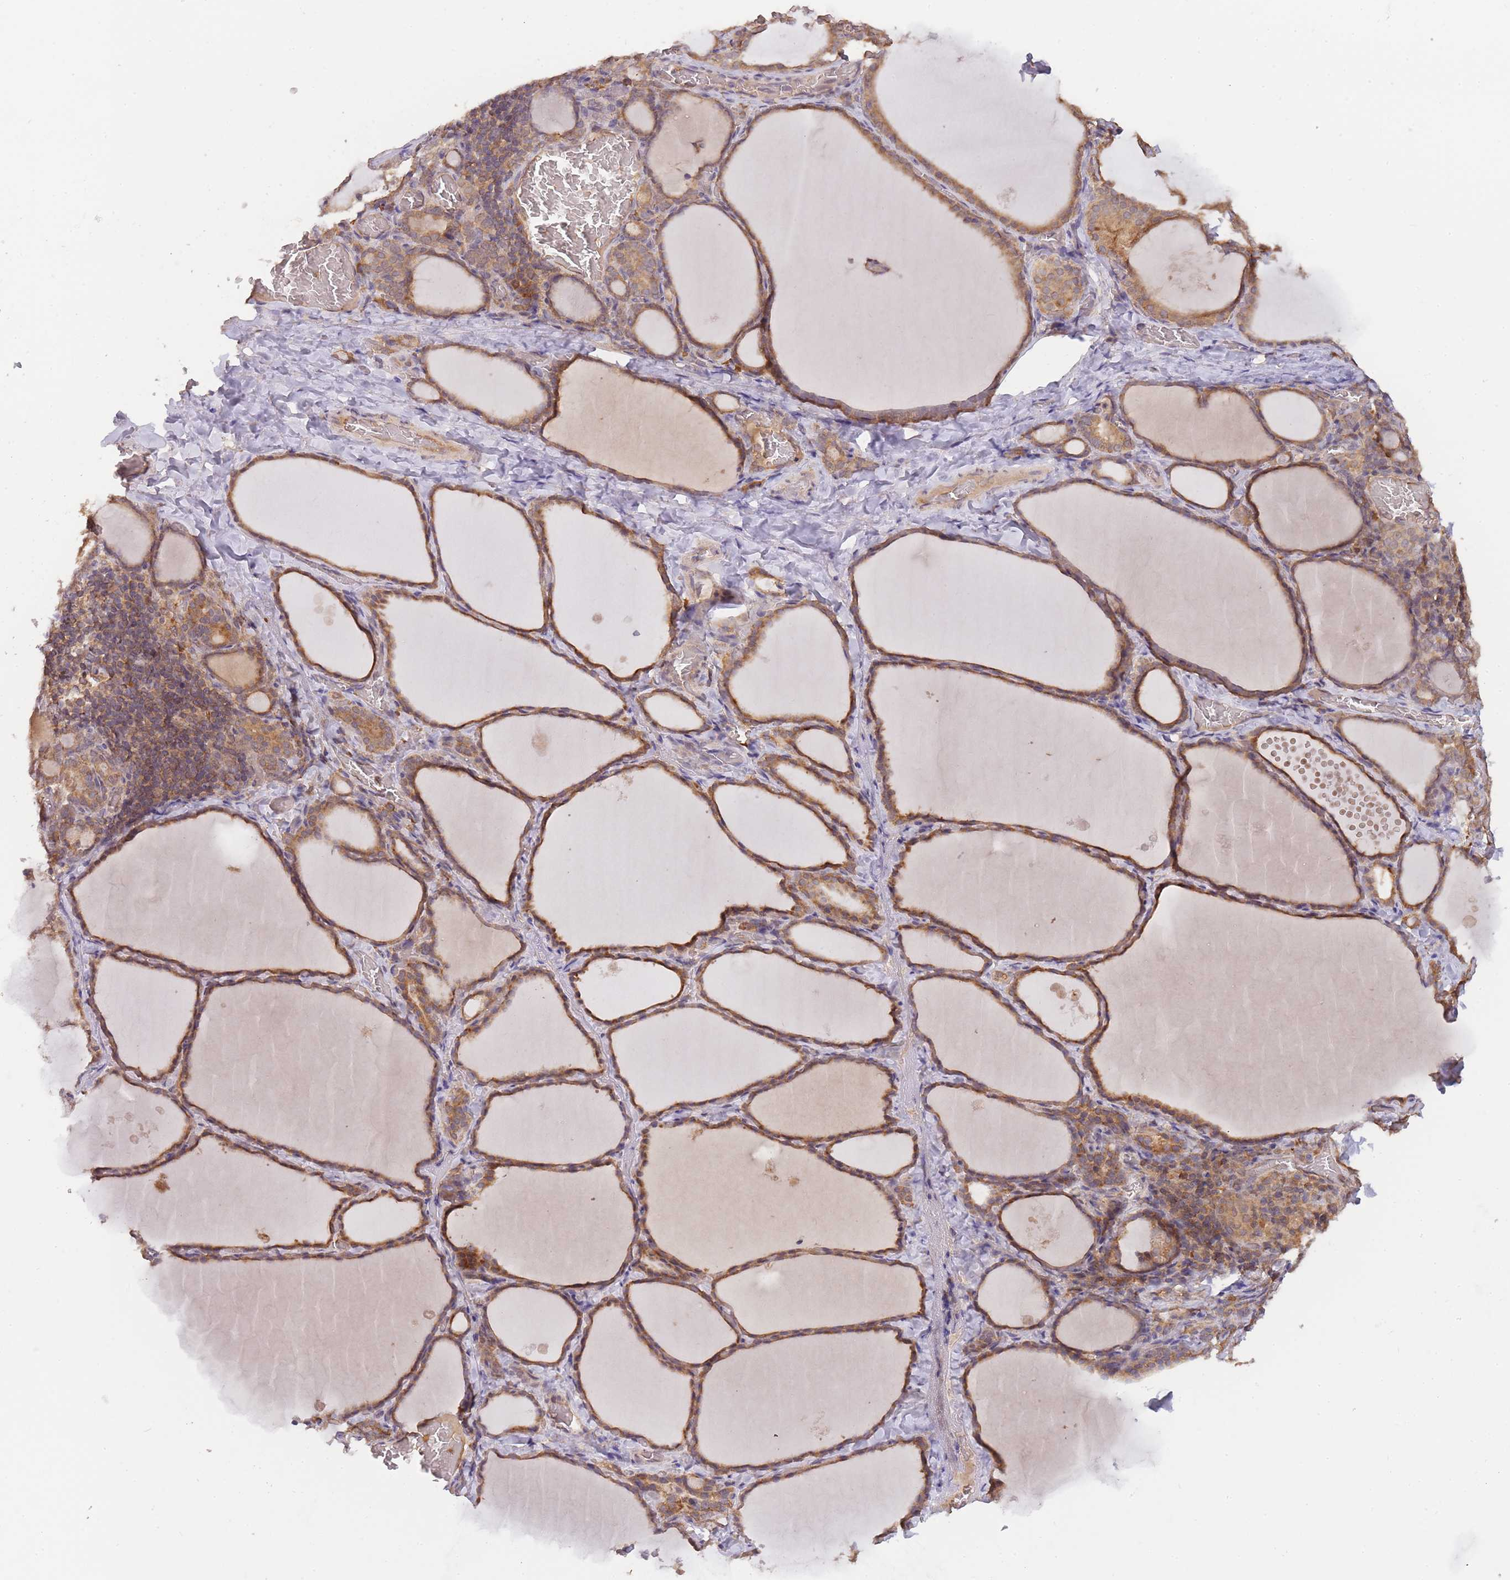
{"staining": {"intensity": "moderate", "quantity": ">75%", "location": "cytoplasmic/membranous"}, "tissue": "thyroid gland", "cell_type": "Glandular cells", "image_type": "normal", "snomed": [{"axis": "morphology", "description": "Normal tissue, NOS"}, {"axis": "topography", "description": "Thyroid gland"}], "caption": "A brown stain labels moderate cytoplasmic/membranous positivity of a protein in glandular cells of benign human thyroid gland. The staining was performed using DAB (3,3'-diaminobenzidine) to visualize the protein expression in brown, while the nuclei were stained in blue with hematoxylin (Magnification: 20x).", "gene": "PIP4P1", "patient": {"sex": "female", "age": 39}}